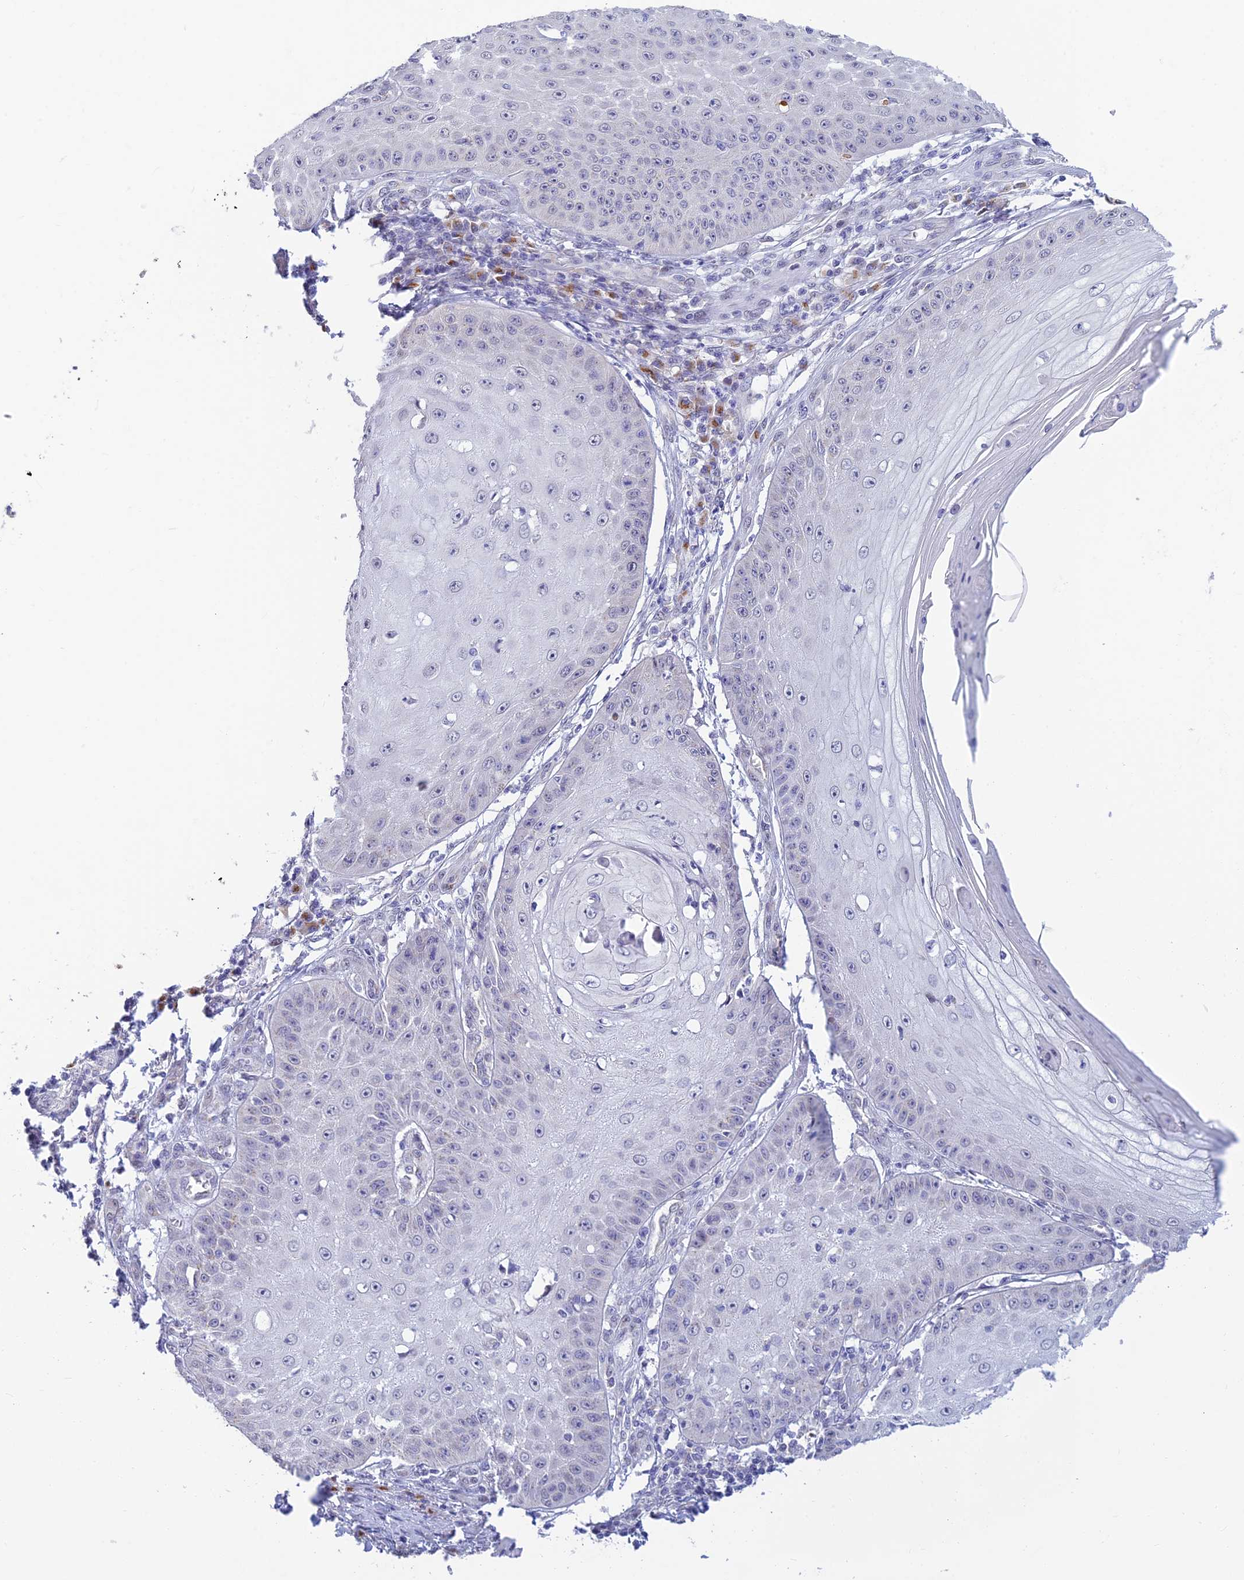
{"staining": {"intensity": "negative", "quantity": "none", "location": "none"}, "tissue": "skin cancer", "cell_type": "Tumor cells", "image_type": "cancer", "snomed": [{"axis": "morphology", "description": "Squamous cell carcinoma, NOS"}, {"axis": "topography", "description": "Skin"}], "caption": "Tumor cells are negative for protein expression in human squamous cell carcinoma (skin). The staining was performed using DAB (3,3'-diaminobenzidine) to visualize the protein expression in brown, while the nuclei were stained in blue with hematoxylin (Magnification: 20x).", "gene": "INKA1", "patient": {"sex": "male", "age": 70}}